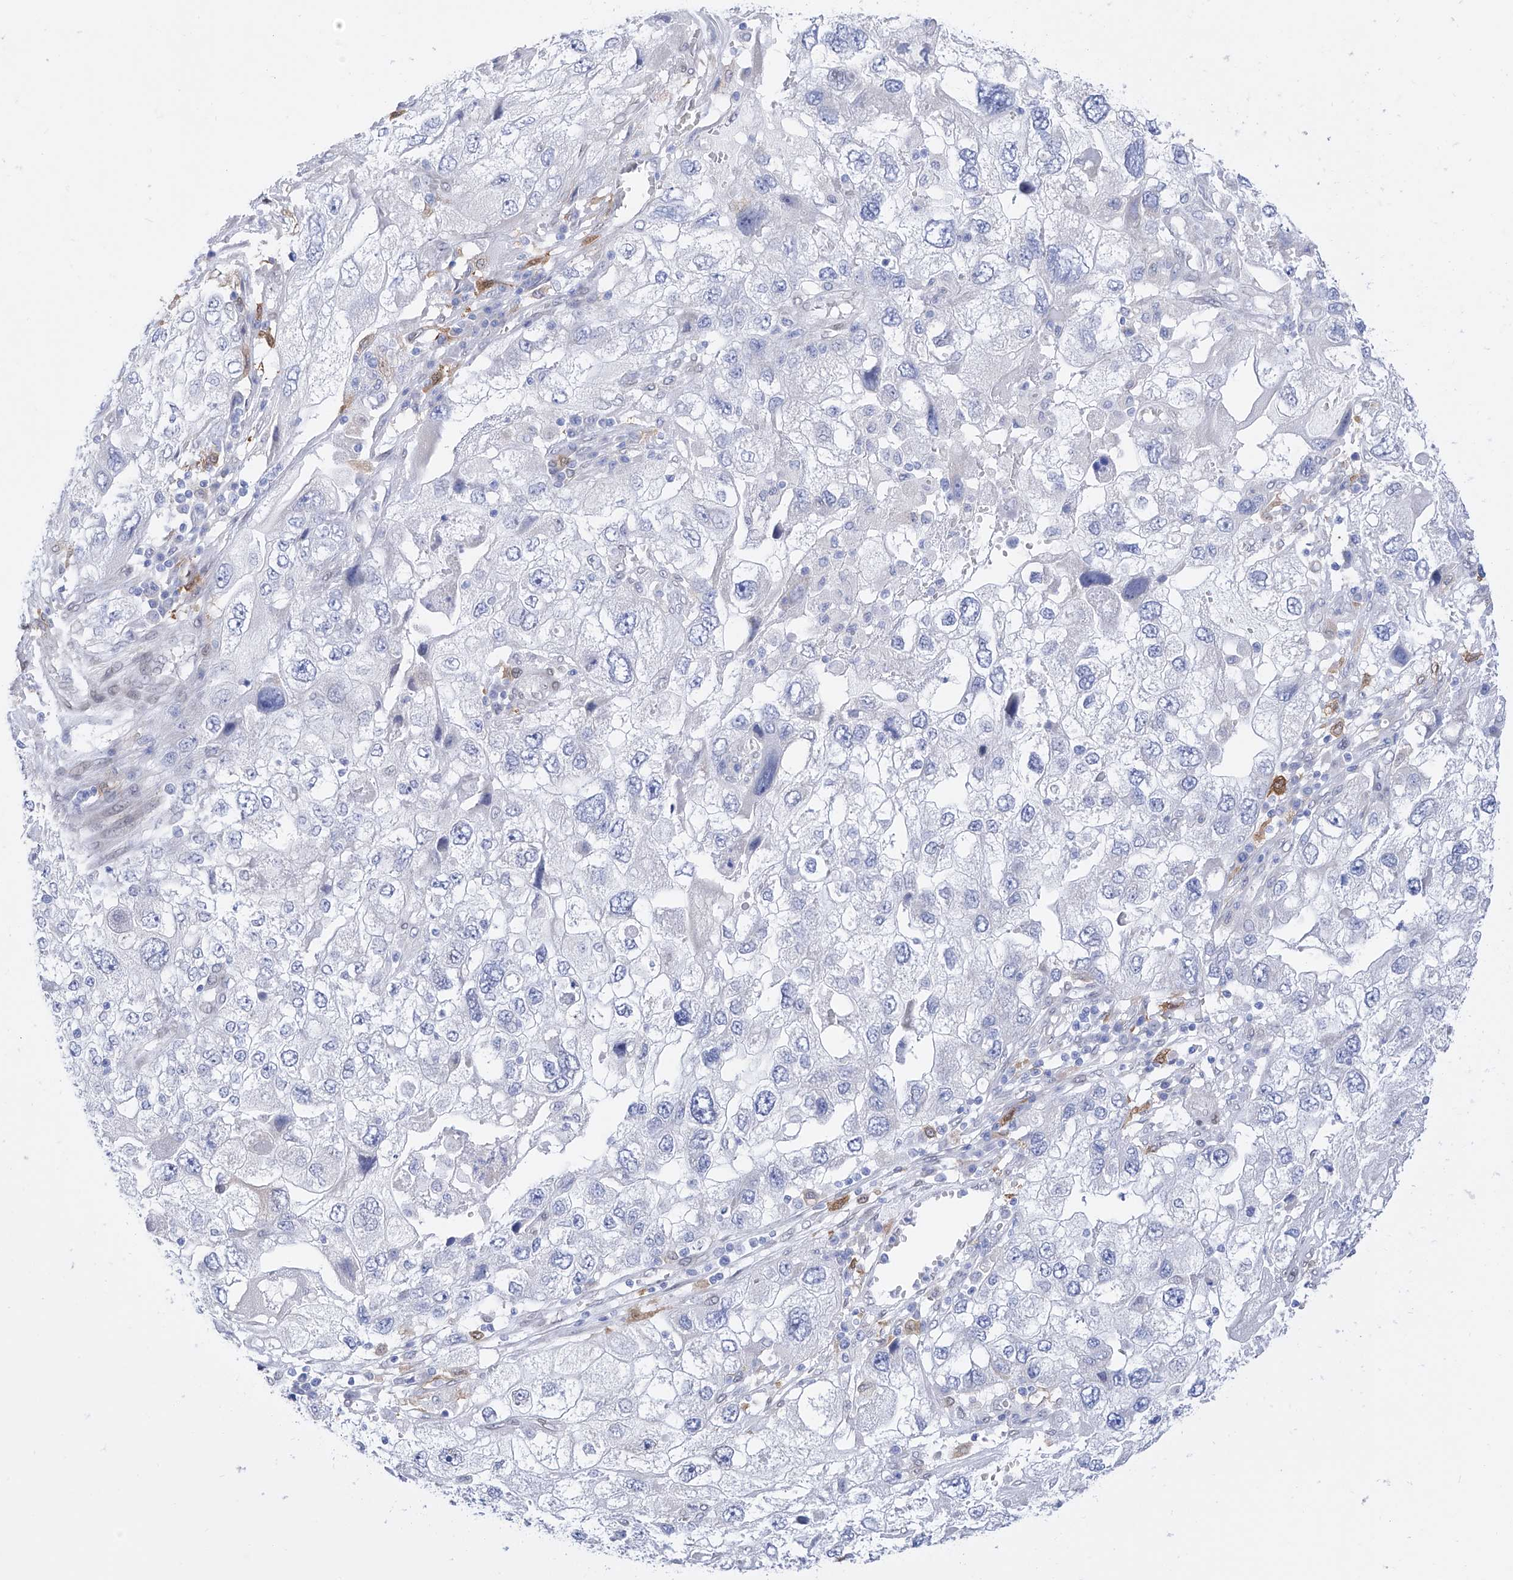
{"staining": {"intensity": "negative", "quantity": "none", "location": "none"}, "tissue": "endometrial cancer", "cell_type": "Tumor cells", "image_type": "cancer", "snomed": [{"axis": "morphology", "description": "Adenocarcinoma, NOS"}, {"axis": "topography", "description": "Endometrium"}], "caption": "Protein analysis of endometrial adenocarcinoma displays no significant positivity in tumor cells.", "gene": "LCLAT1", "patient": {"sex": "female", "age": 49}}